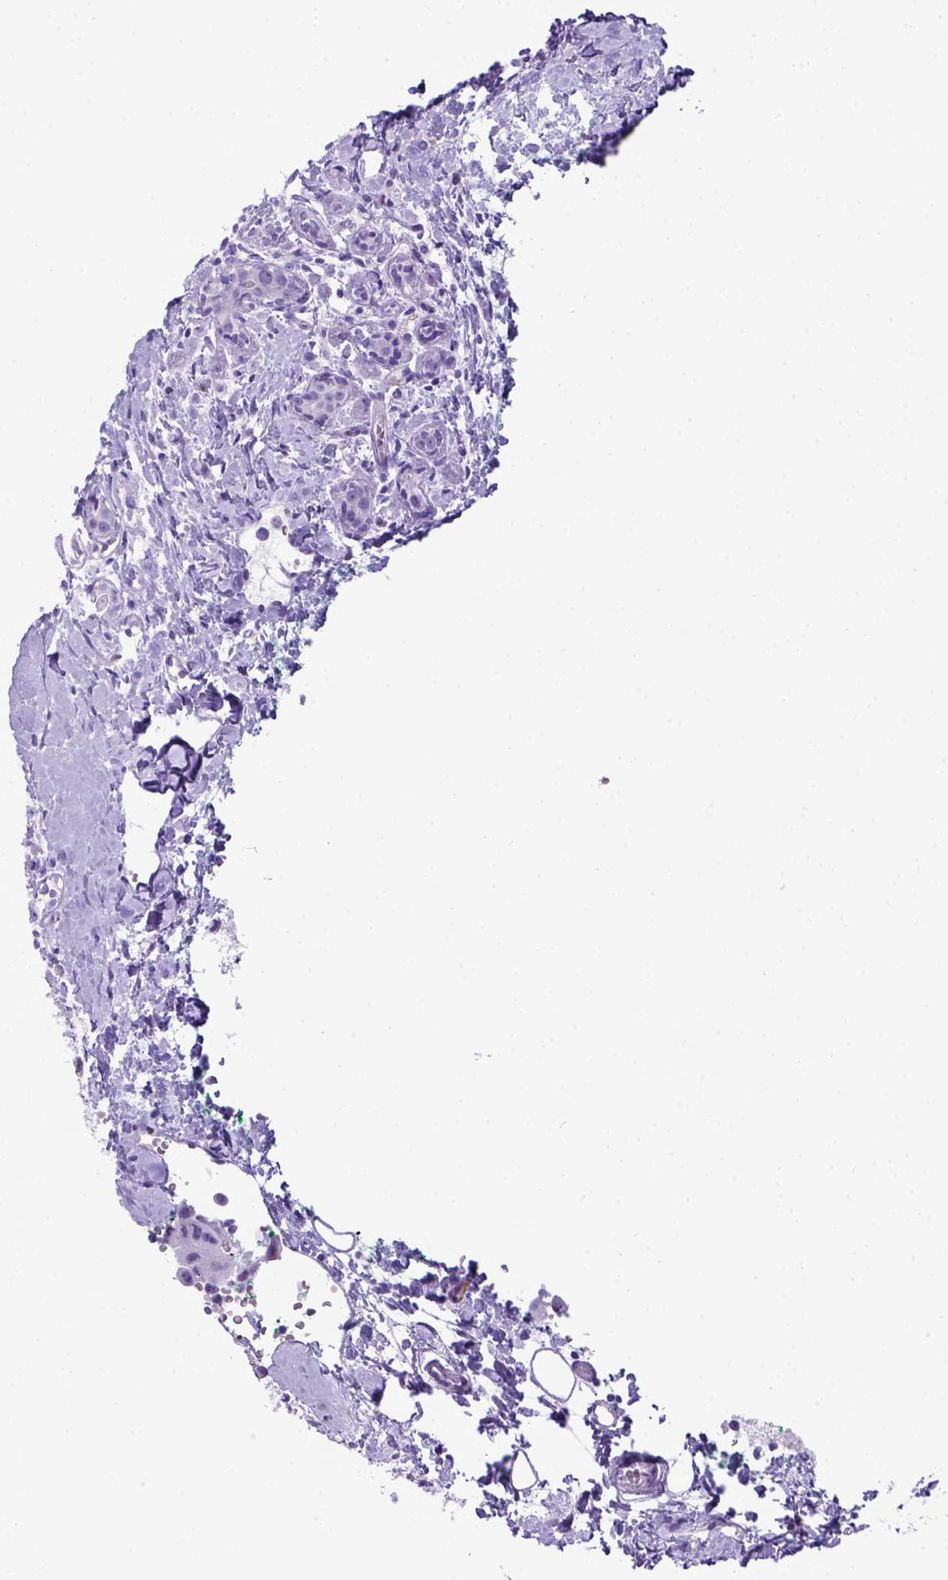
{"staining": {"intensity": "negative", "quantity": "none", "location": "none"}, "tissue": "breast cancer", "cell_type": "Tumor cells", "image_type": "cancer", "snomed": [{"axis": "morphology", "description": "Duct carcinoma"}, {"axis": "topography", "description": "Breast"}], "caption": "An IHC photomicrograph of breast intraductal carcinoma is shown. There is no staining in tumor cells of breast intraductal carcinoma. (DAB (3,3'-diaminobenzidine) IHC with hematoxylin counter stain).", "gene": "ADAM12", "patient": {"sex": "female", "age": 43}}